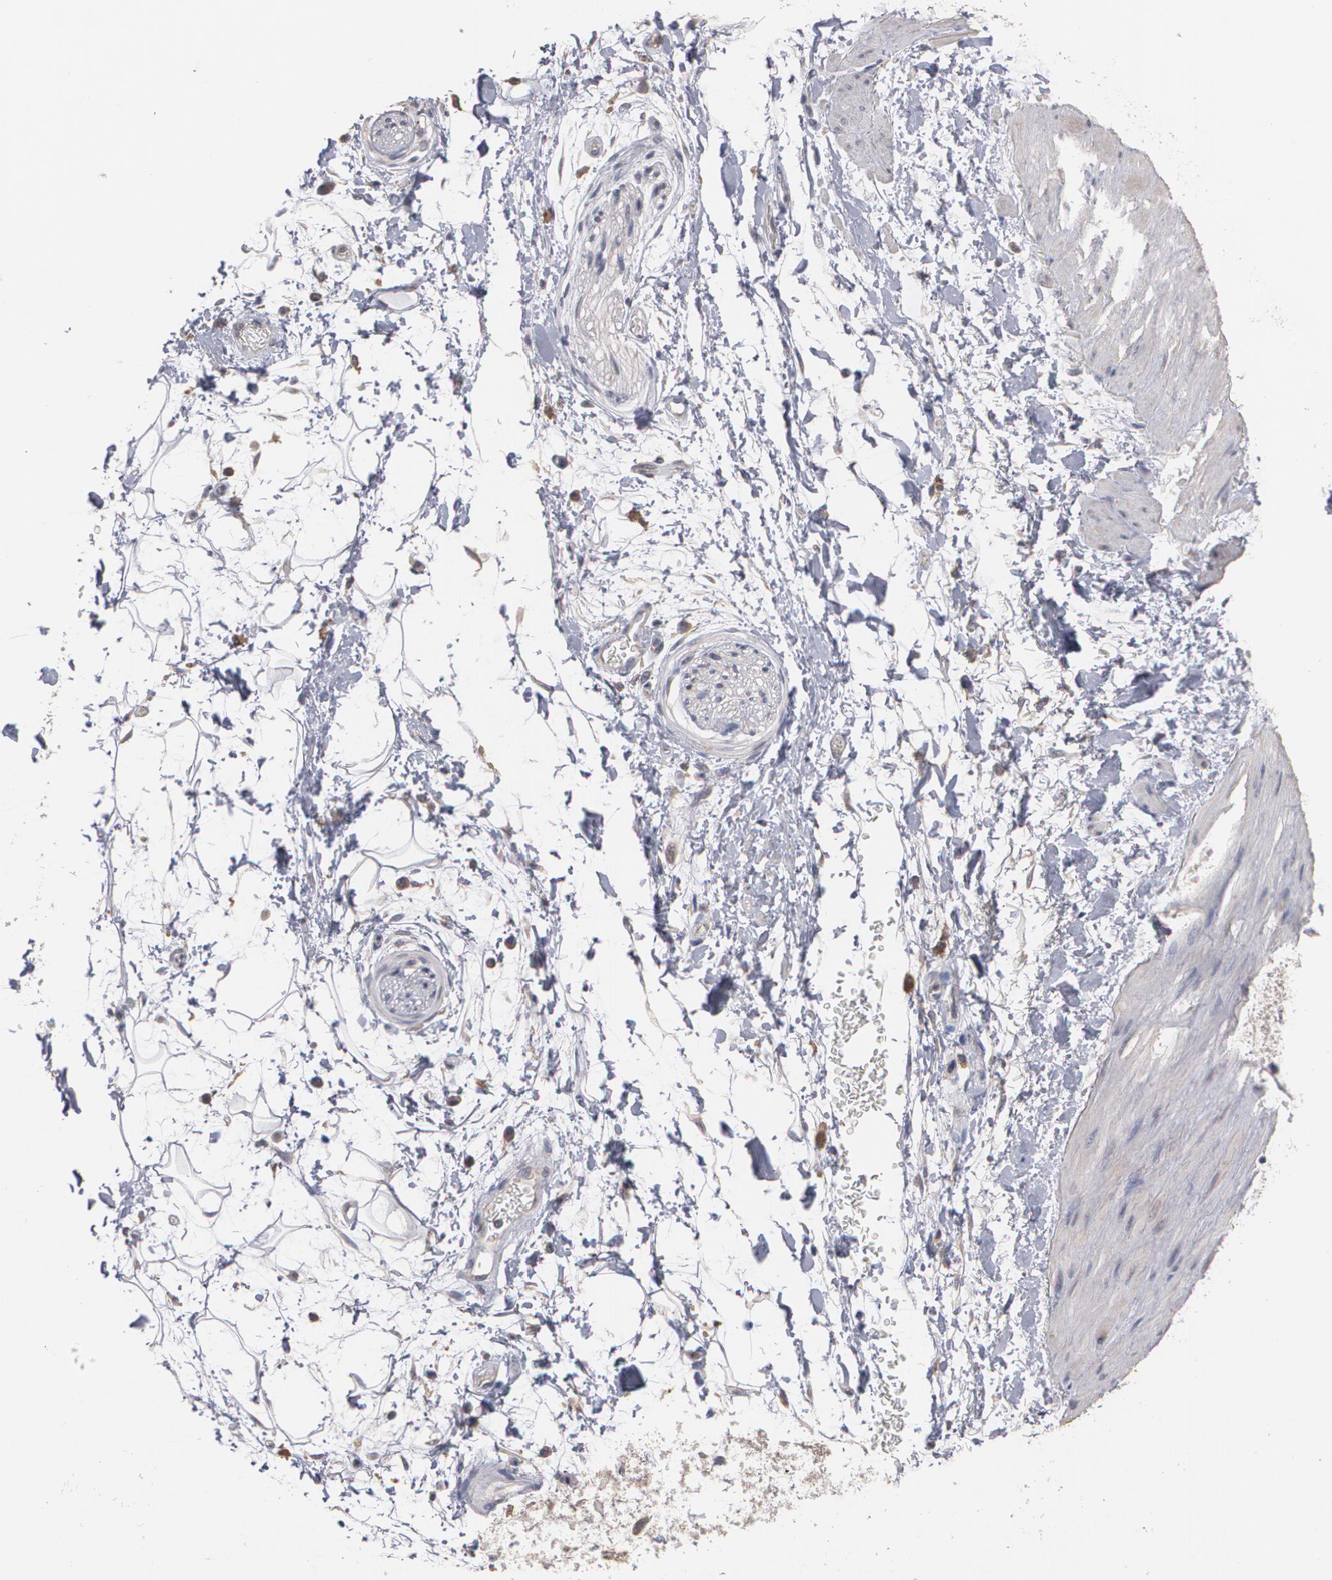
{"staining": {"intensity": "weak", "quantity": "25%-75%", "location": "cytoplasmic/membranous"}, "tissue": "adipose tissue", "cell_type": "Adipocytes", "image_type": "normal", "snomed": [{"axis": "morphology", "description": "Normal tissue, NOS"}, {"axis": "topography", "description": "Soft tissue"}], "caption": "Protein staining of normal adipose tissue displays weak cytoplasmic/membranous expression in approximately 25%-75% of adipocytes. (DAB (3,3'-diaminobenzidine) IHC with brightfield microscopy, high magnification).", "gene": "ARF6", "patient": {"sex": "male", "age": 72}}